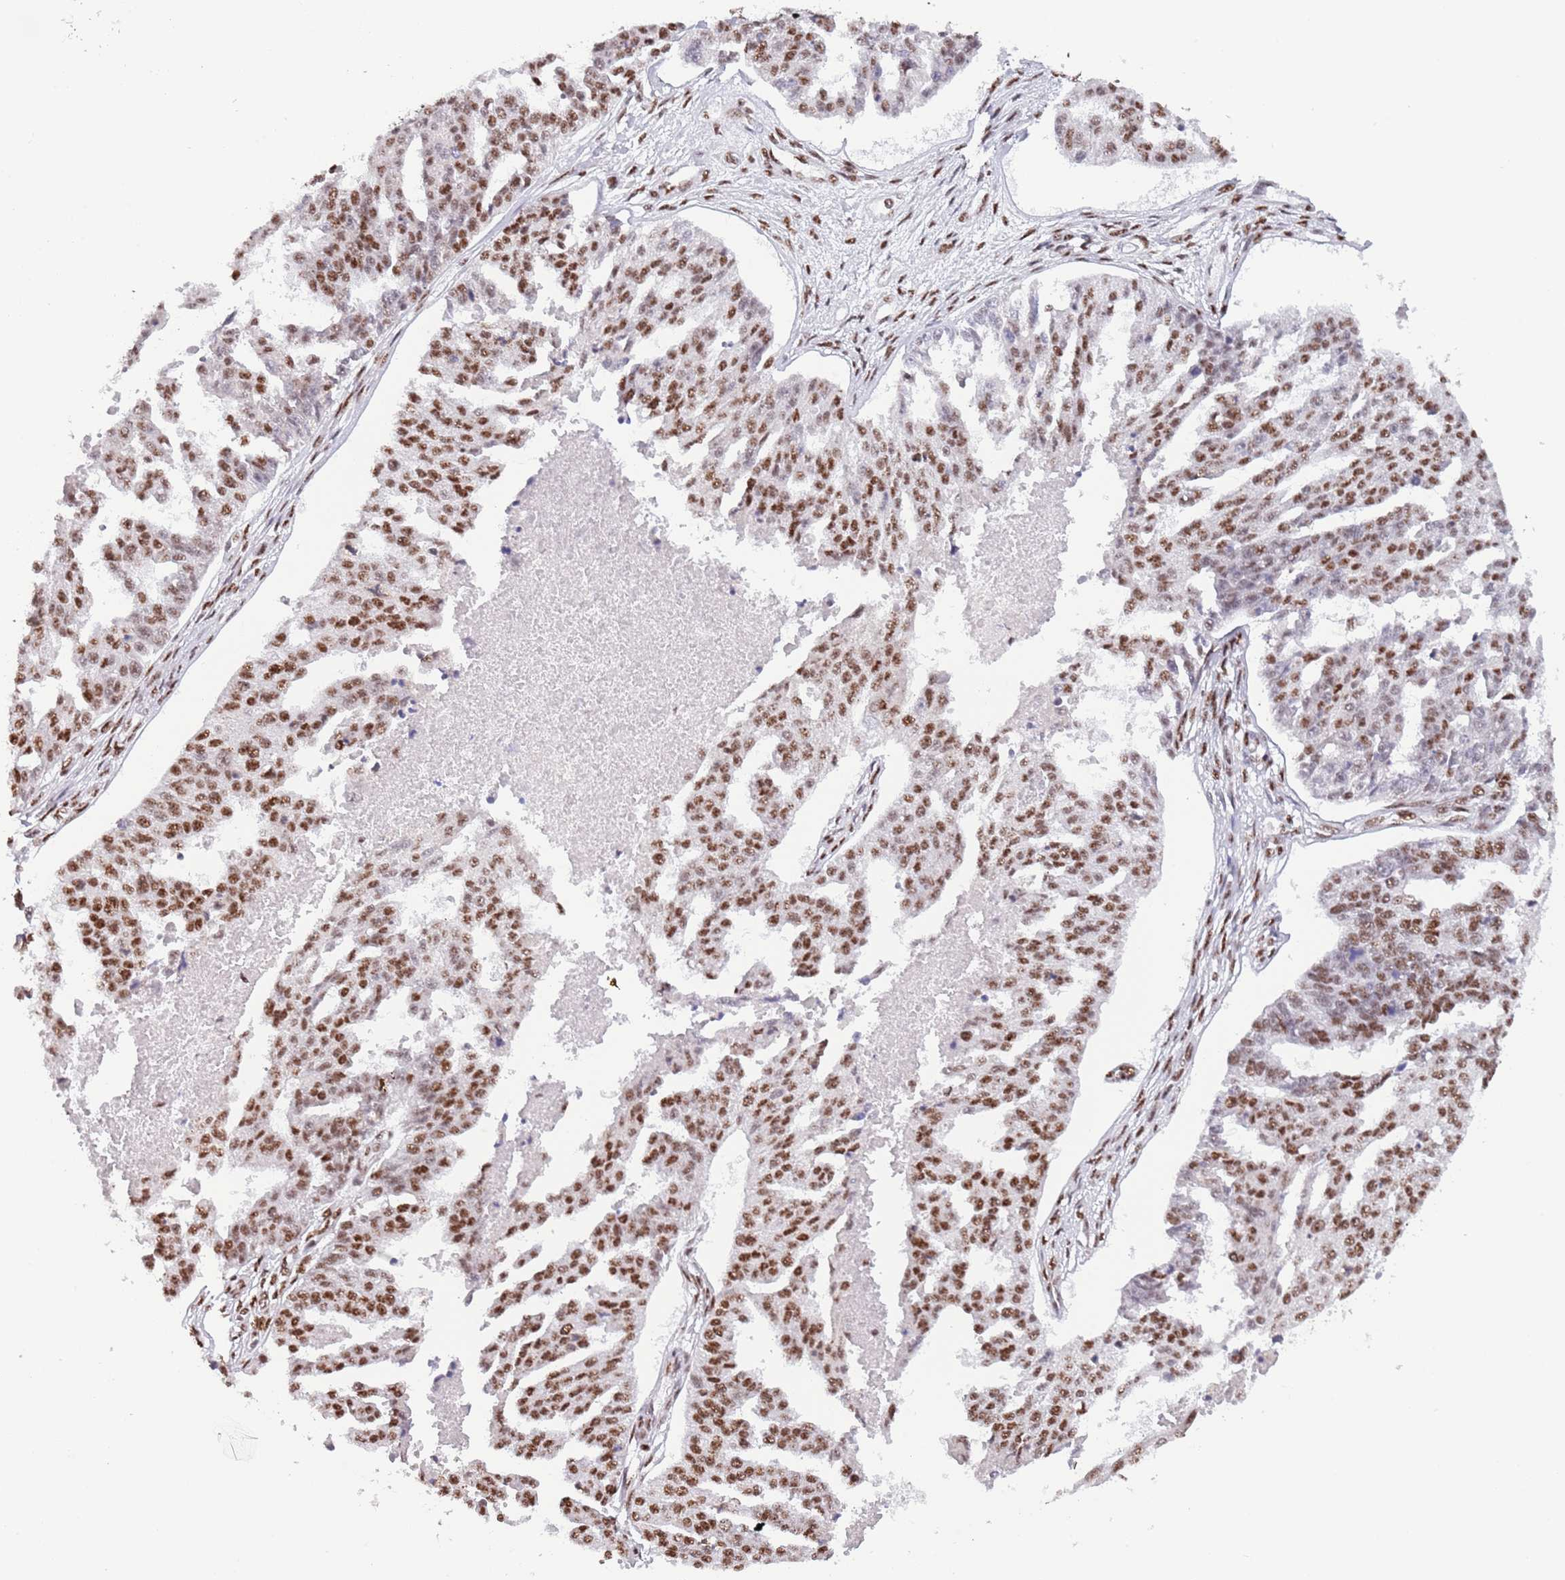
{"staining": {"intensity": "moderate", "quantity": ">75%", "location": "nuclear"}, "tissue": "ovarian cancer", "cell_type": "Tumor cells", "image_type": "cancer", "snomed": [{"axis": "morphology", "description": "Cystadenocarcinoma, serous, NOS"}, {"axis": "topography", "description": "Ovary"}], "caption": "This image demonstrates immunohistochemistry staining of human serous cystadenocarcinoma (ovarian), with medium moderate nuclear expression in about >75% of tumor cells.", "gene": "SF3A2", "patient": {"sex": "female", "age": 58}}